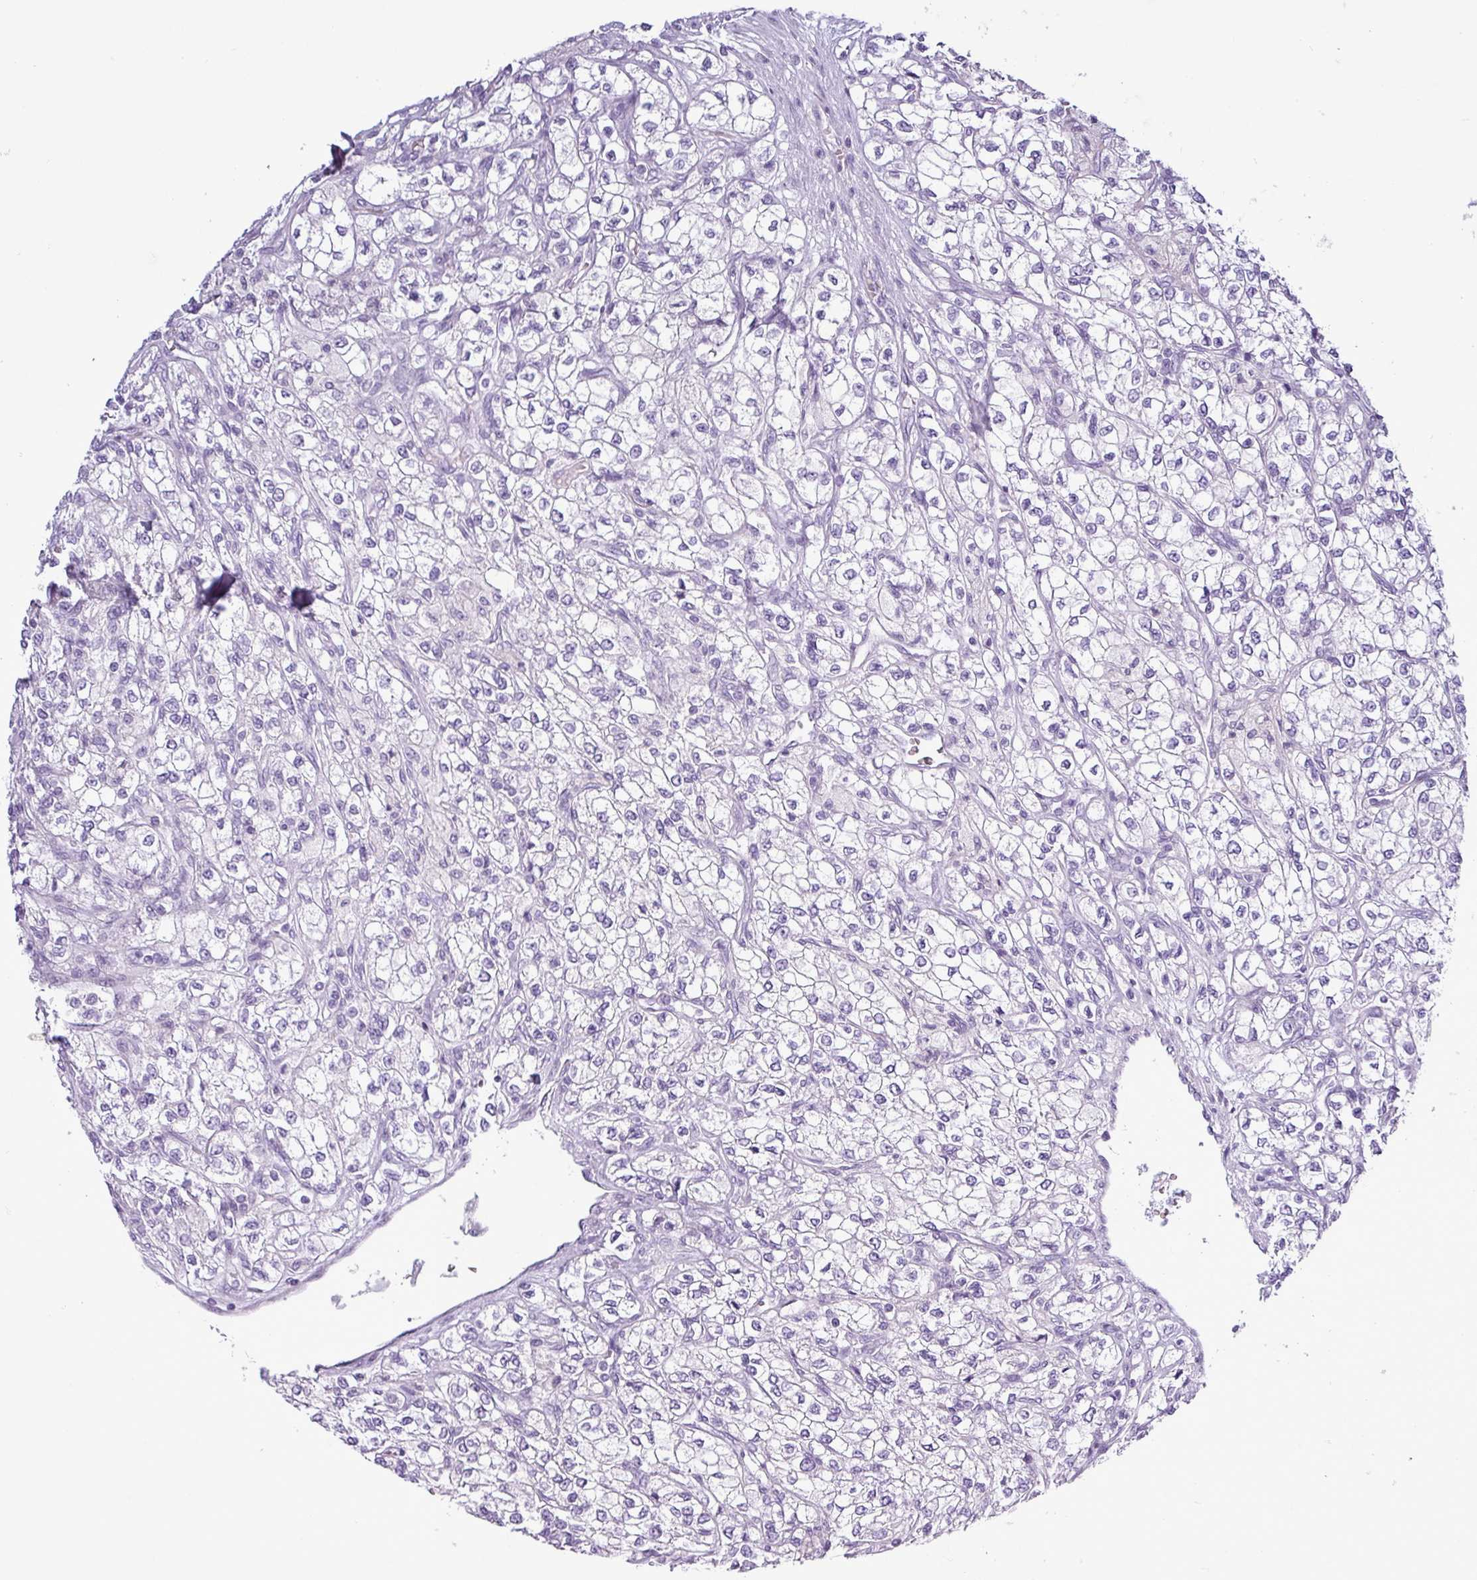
{"staining": {"intensity": "negative", "quantity": "none", "location": "none"}, "tissue": "renal cancer", "cell_type": "Tumor cells", "image_type": "cancer", "snomed": [{"axis": "morphology", "description": "Adenocarcinoma, NOS"}, {"axis": "topography", "description": "Kidney"}], "caption": "DAB immunohistochemical staining of human renal cancer exhibits no significant positivity in tumor cells.", "gene": "ALDH3A1", "patient": {"sex": "male", "age": 80}}